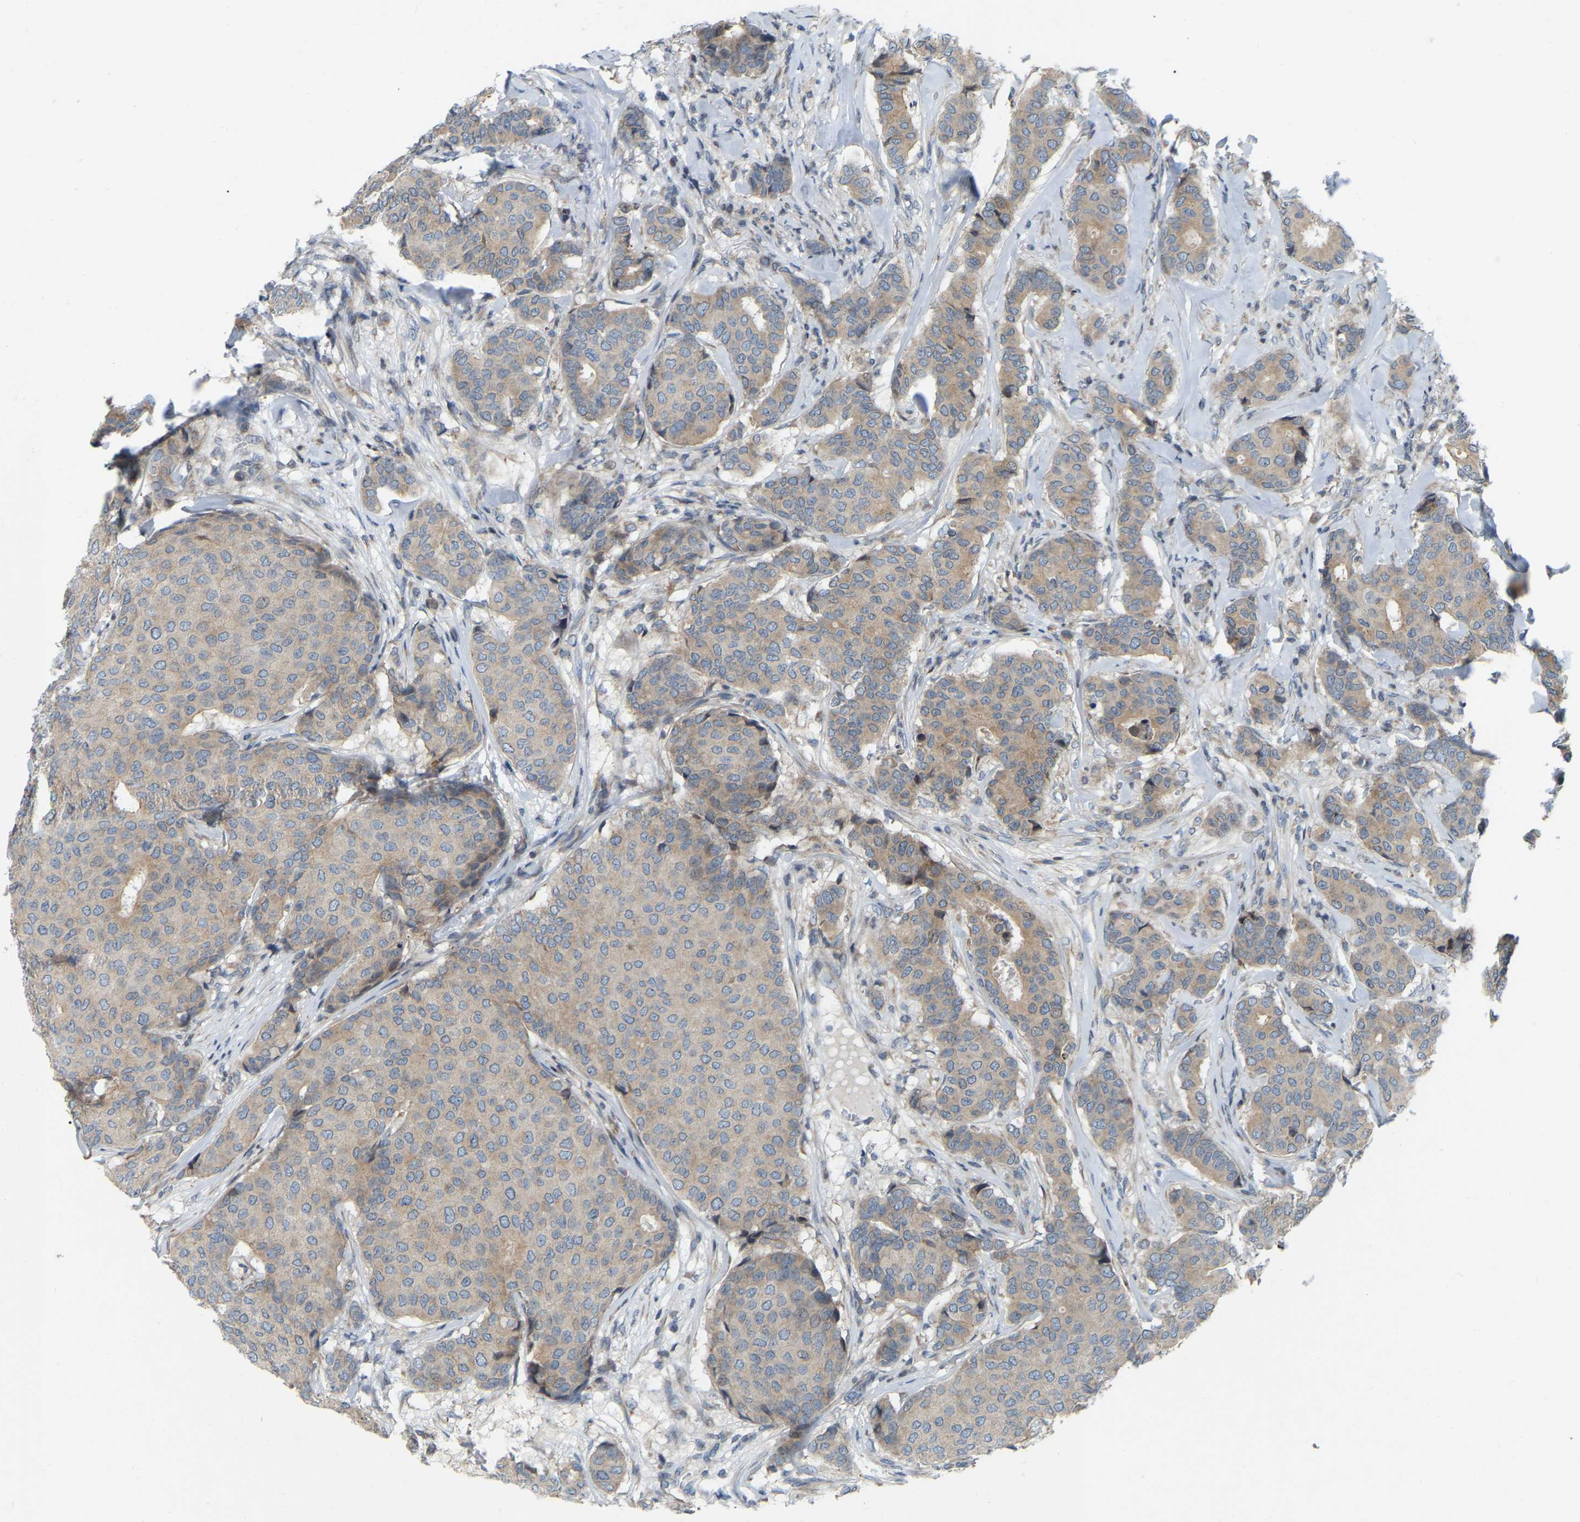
{"staining": {"intensity": "moderate", "quantity": ">75%", "location": "cytoplasmic/membranous"}, "tissue": "breast cancer", "cell_type": "Tumor cells", "image_type": "cancer", "snomed": [{"axis": "morphology", "description": "Duct carcinoma"}, {"axis": "topography", "description": "Breast"}], "caption": "Moderate cytoplasmic/membranous protein staining is present in about >75% of tumor cells in breast intraductal carcinoma.", "gene": "PARL", "patient": {"sex": "female", "age": 75}}